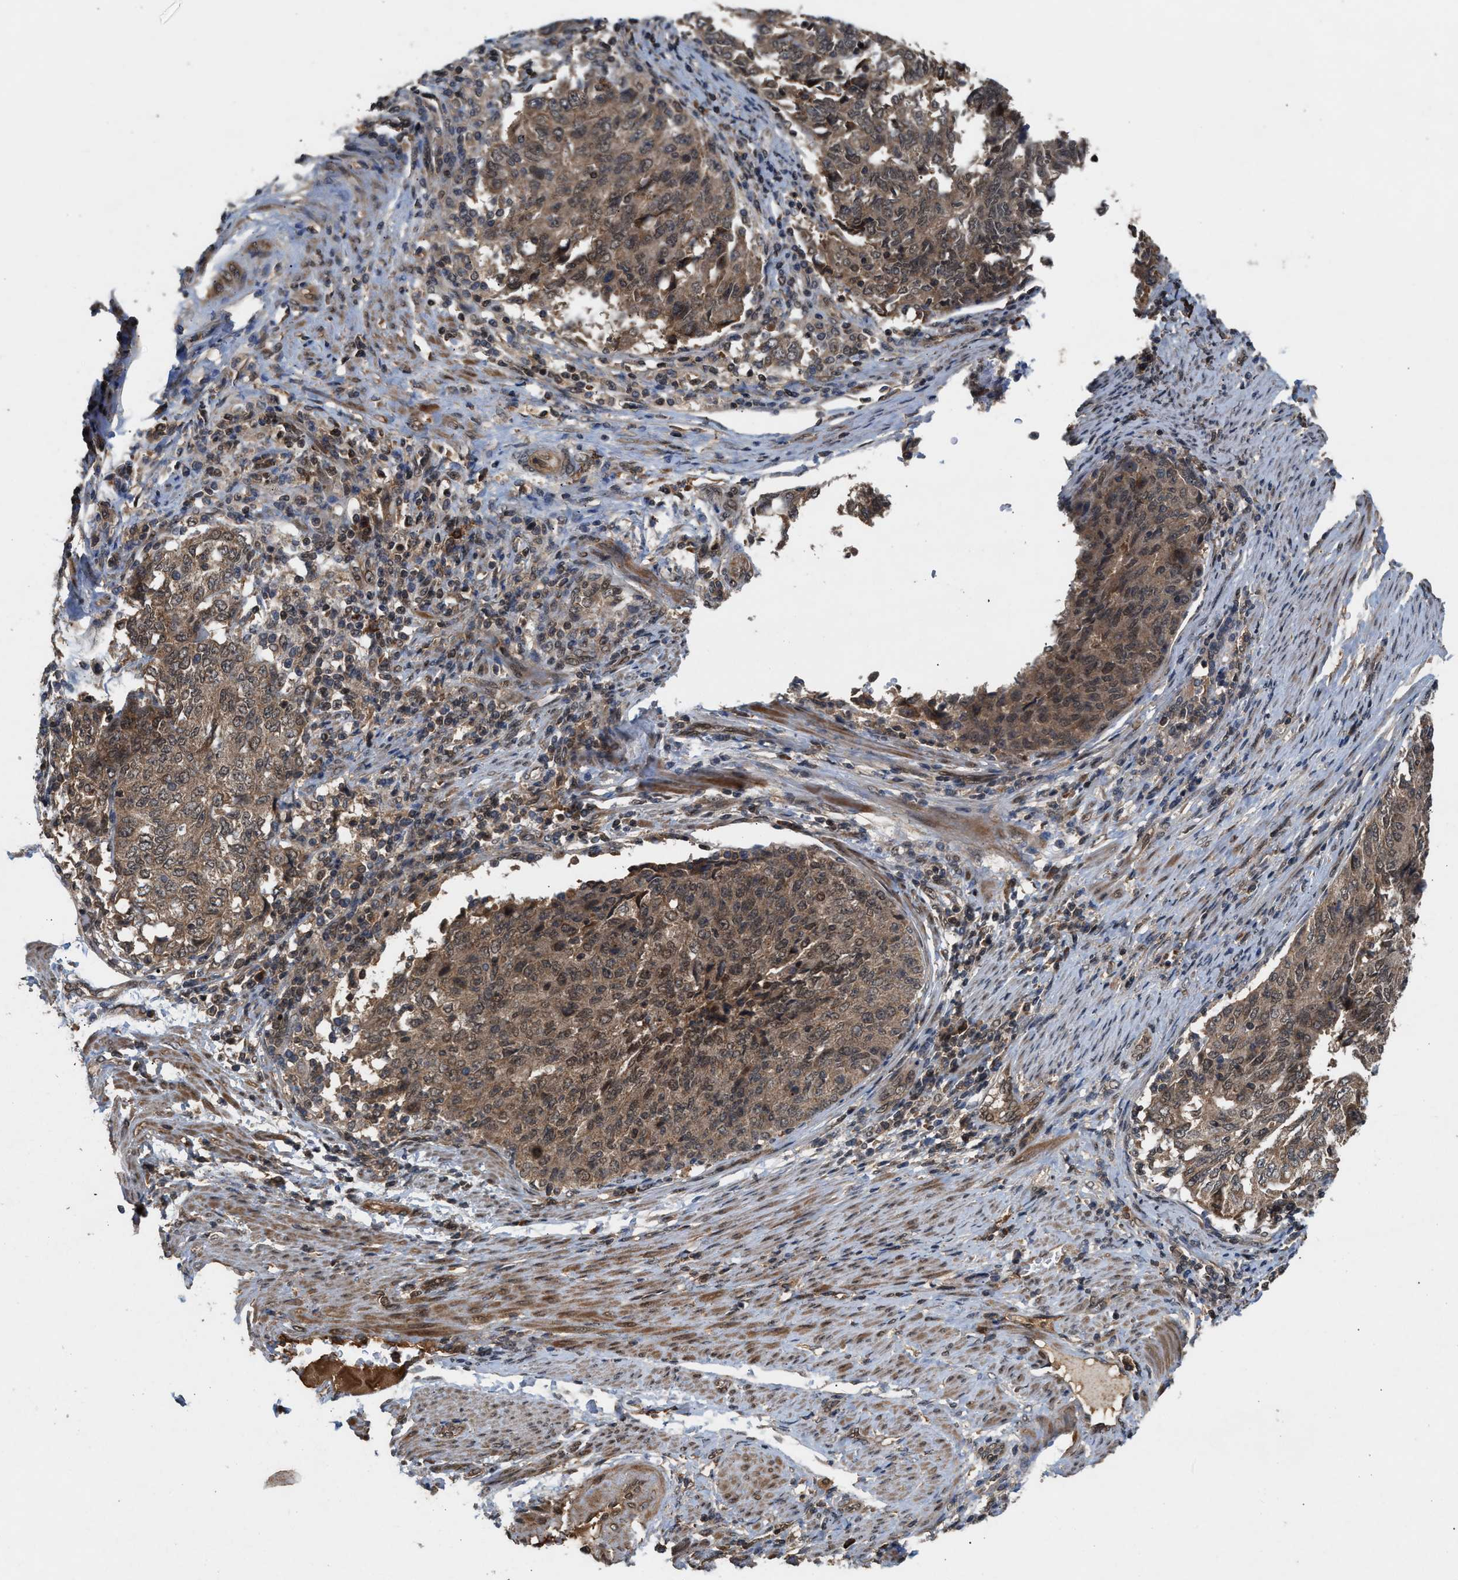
{"staining": {"intensity": "moderate", "quantity": ">75%", "location": "cytoplasmic/membranous,nuclear"}, "tissue": "endometrial cancer", "cell_type": "Tumor cells", "image_type": "cancer", "snomed": [{"axis": "morphology", "description": "Adenocarcinoma, NOS"}, {"axis": "topography", "description": "Endometrium"}], "caption": "A brown stain highlights moderate cytoplasmic/membranous and nuclear positivity of a protein in endometrial cancer tumor cells.", "gene": "RUSC2", "patient": {"sex": "female", "age": 80}}